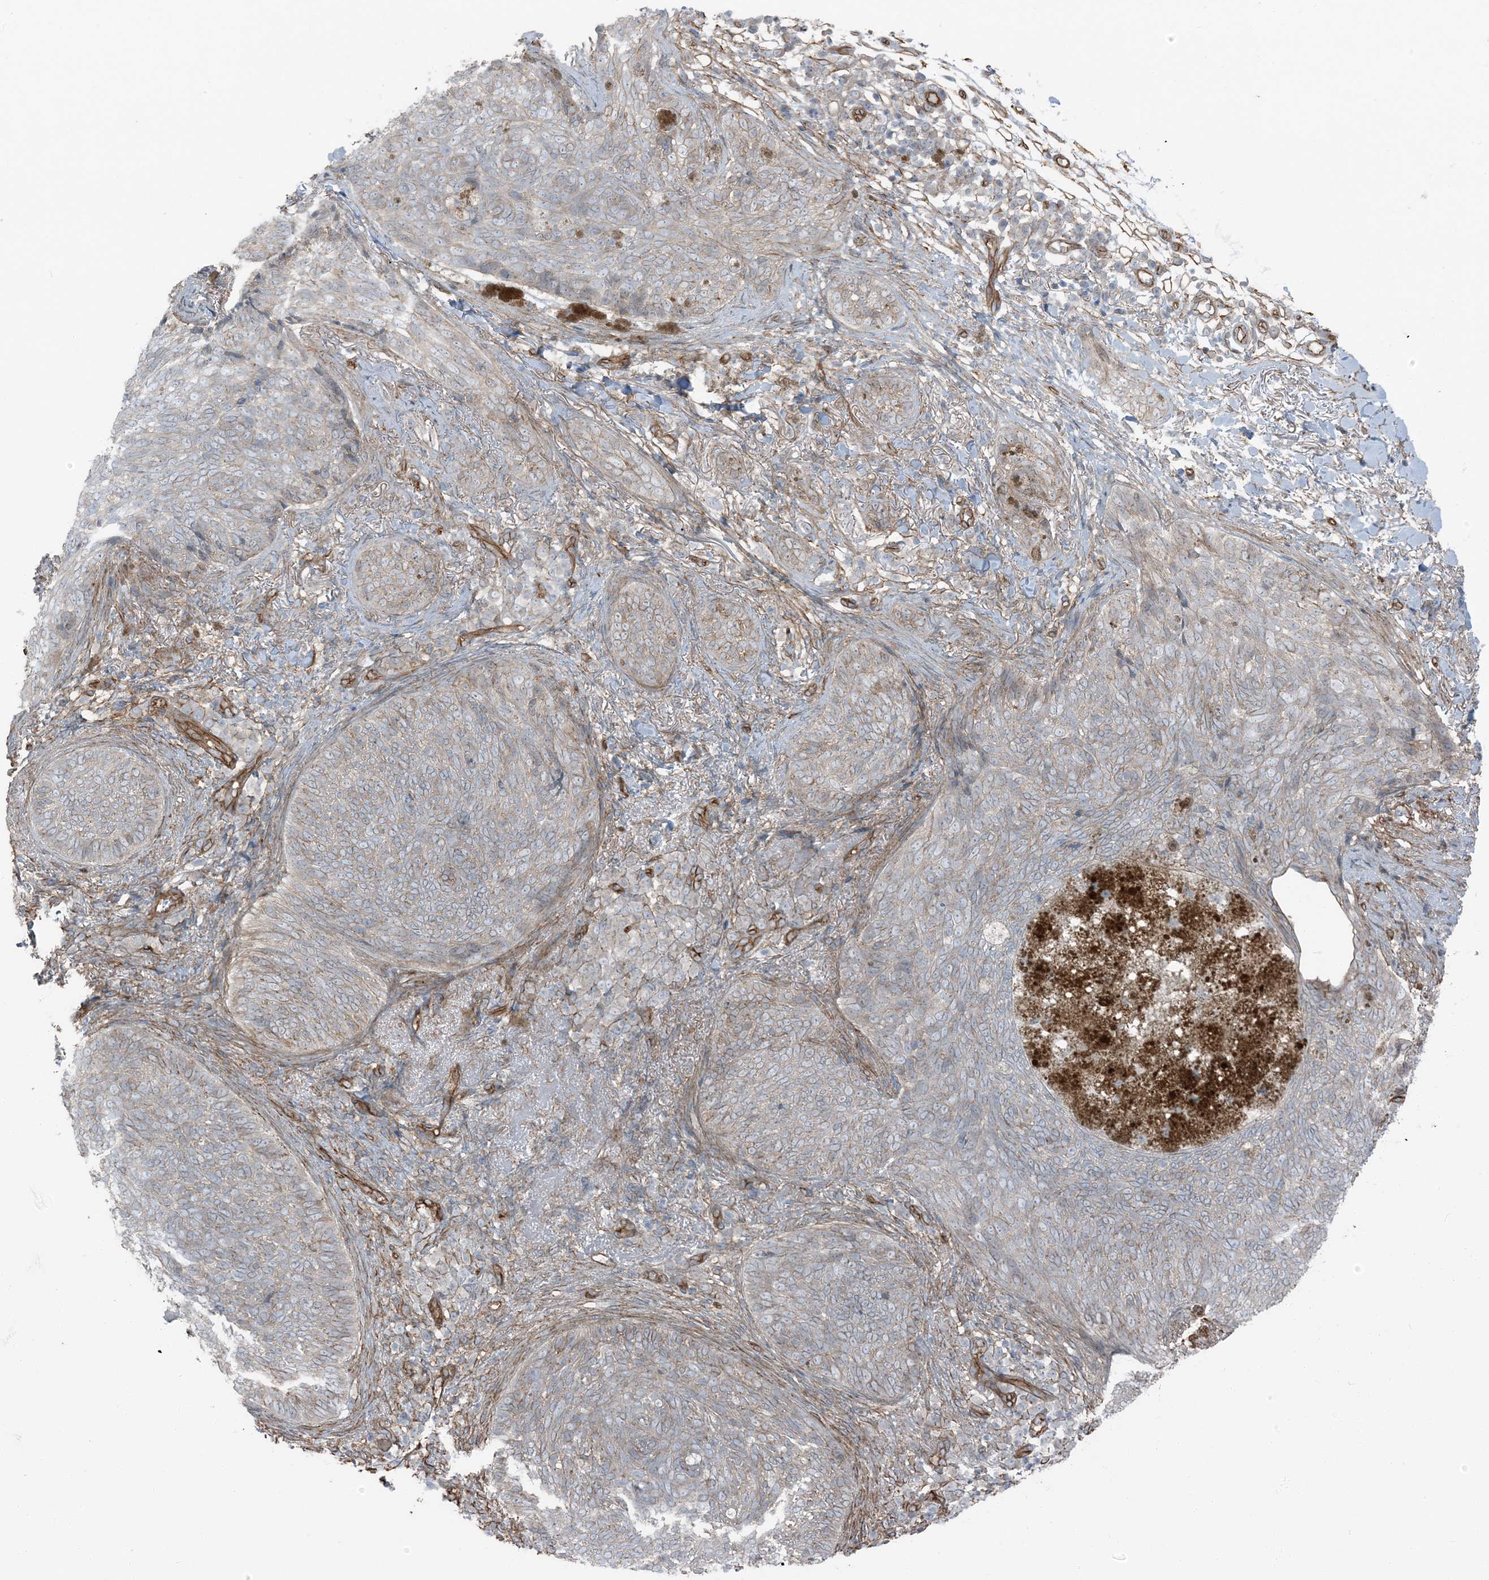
{"staining": {"intensity": "negative", "quantity": "none", "location": "none"}, "tissue": "skin cancer", "cell_type": "Tumor cells", "image_type": "cancer", "snomed": [{"axis": "morphology", "description": "Basal cell carcinoma"}, {"axis": "topography", "description": "Skin"}], "caption": "Histopathology image shows no significant protein staining in tumor cells of skin basal cell carcinoma.", "gene": "ZFP90", "patient": {"sex": "male", "age": 85}}